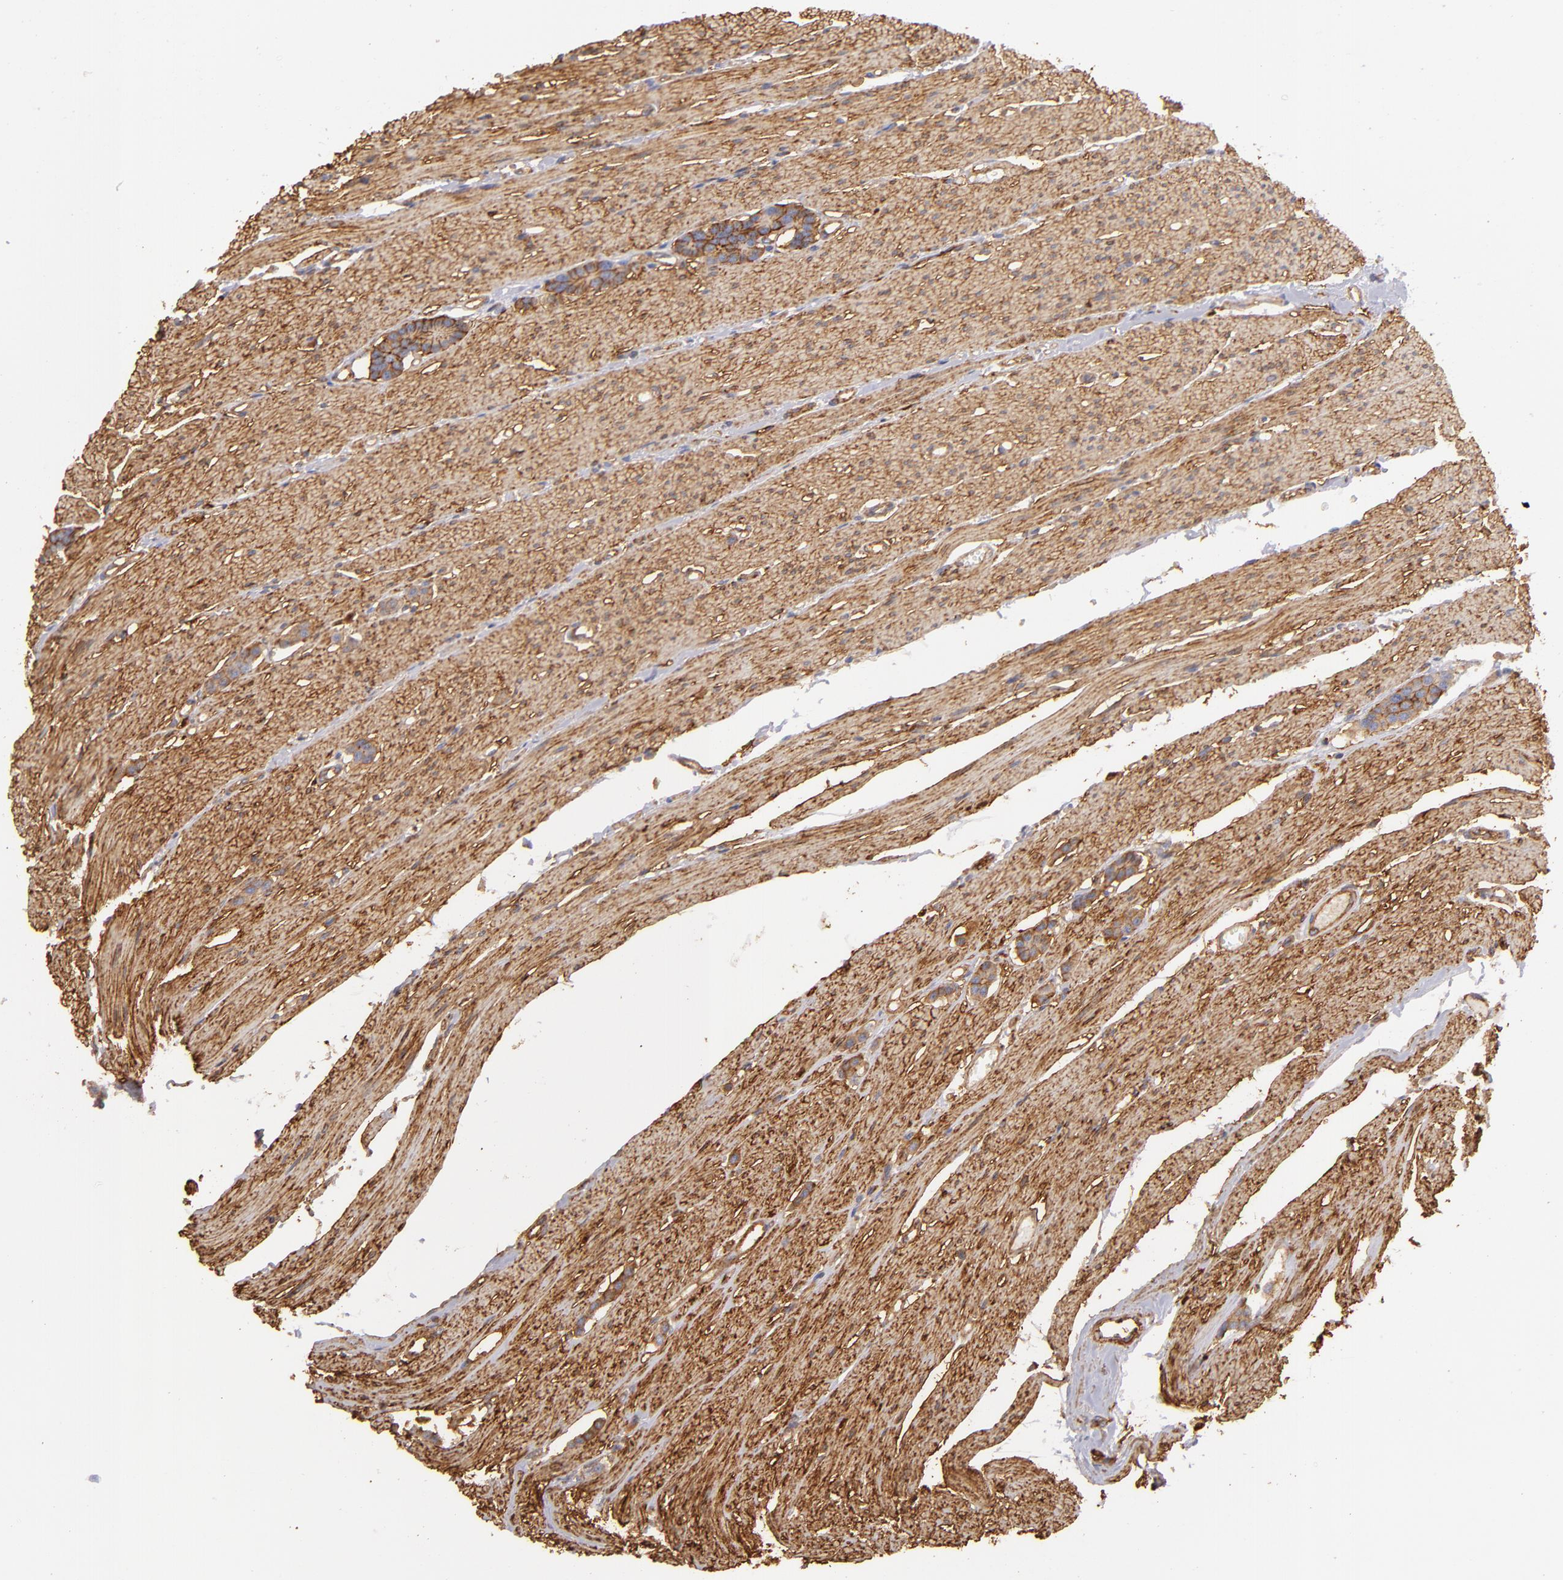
{"staining": {"intensity": "moderate", "quantity": ">75%", "location": "cytoplasmic/membranous"}, "tissue": "carcinoid", "cell_type": "Tumor cells", "image_type": "cancer", "snomed": [{"axis": "morphology", "description": "Carcinoid, malignant, NOS"}, {"axis": "topography", "description": "Small intestine"}], "caption": "The photomicrograph displays a brown stain indicating the presence of a protein in the cytoplasmic/membranous of tumor cells in carcinoid (malignant). Immunohistochemistry (ihc) stains the protein in brown and the nuclei are stained blue.", "gene": "CD151", "patient": {"sex": "male", "age": 60}}